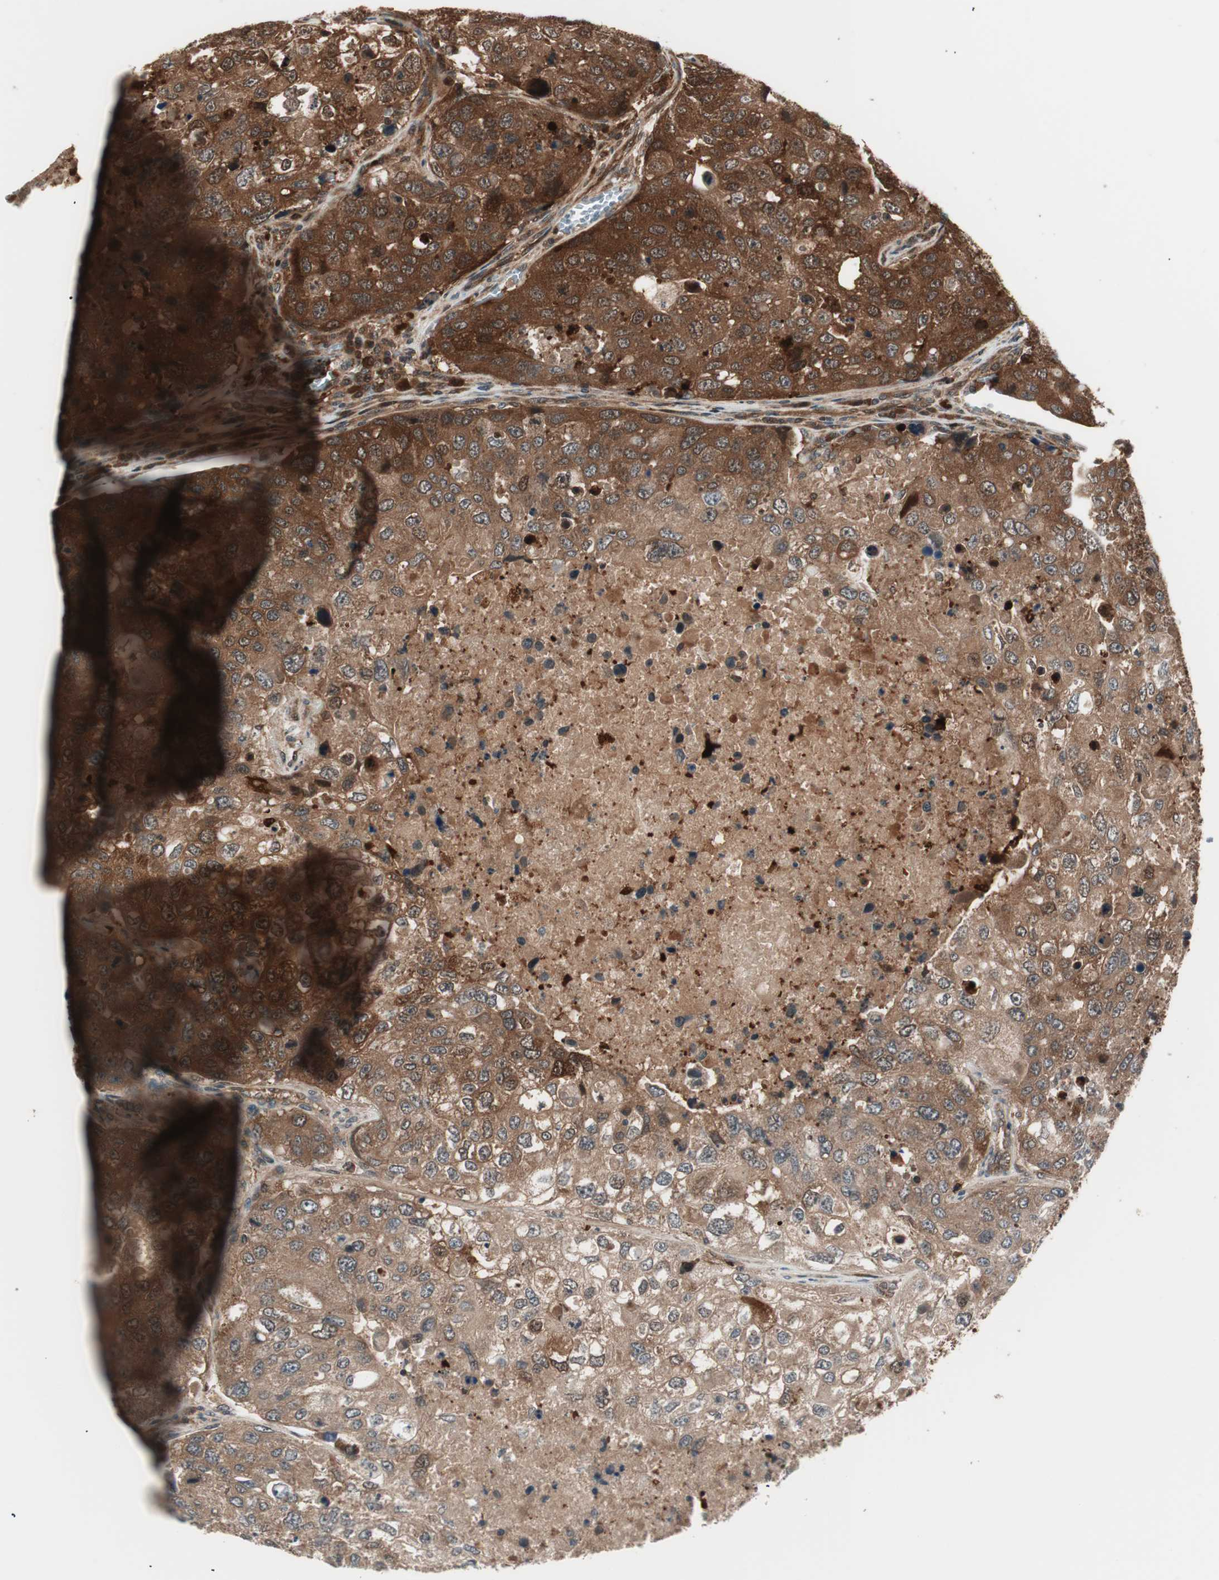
{"staining": {"intensity": "strong", "quantity": ">75%", "location": "cytoplasmic/membranous"}, "tissue": "urothelial cancer", "cell_type": "Tumor cells", "image_type": "cancer", "snomed": [{"axis": "morphology", "description": "Urothelial carcinoma, High grade"}, {"axis": "topography", "description": "Lymph node"}, {"axis": "topography", "description": "Urinary bladder"}], "caption": "Human urothelial cancer stained with a brown dye exhibits strong cytoplasmic/membranous positive staining in about >75% of tumor cells.", "gene": "PRKG2", "patient": {"sex": "male", "age": 51}}